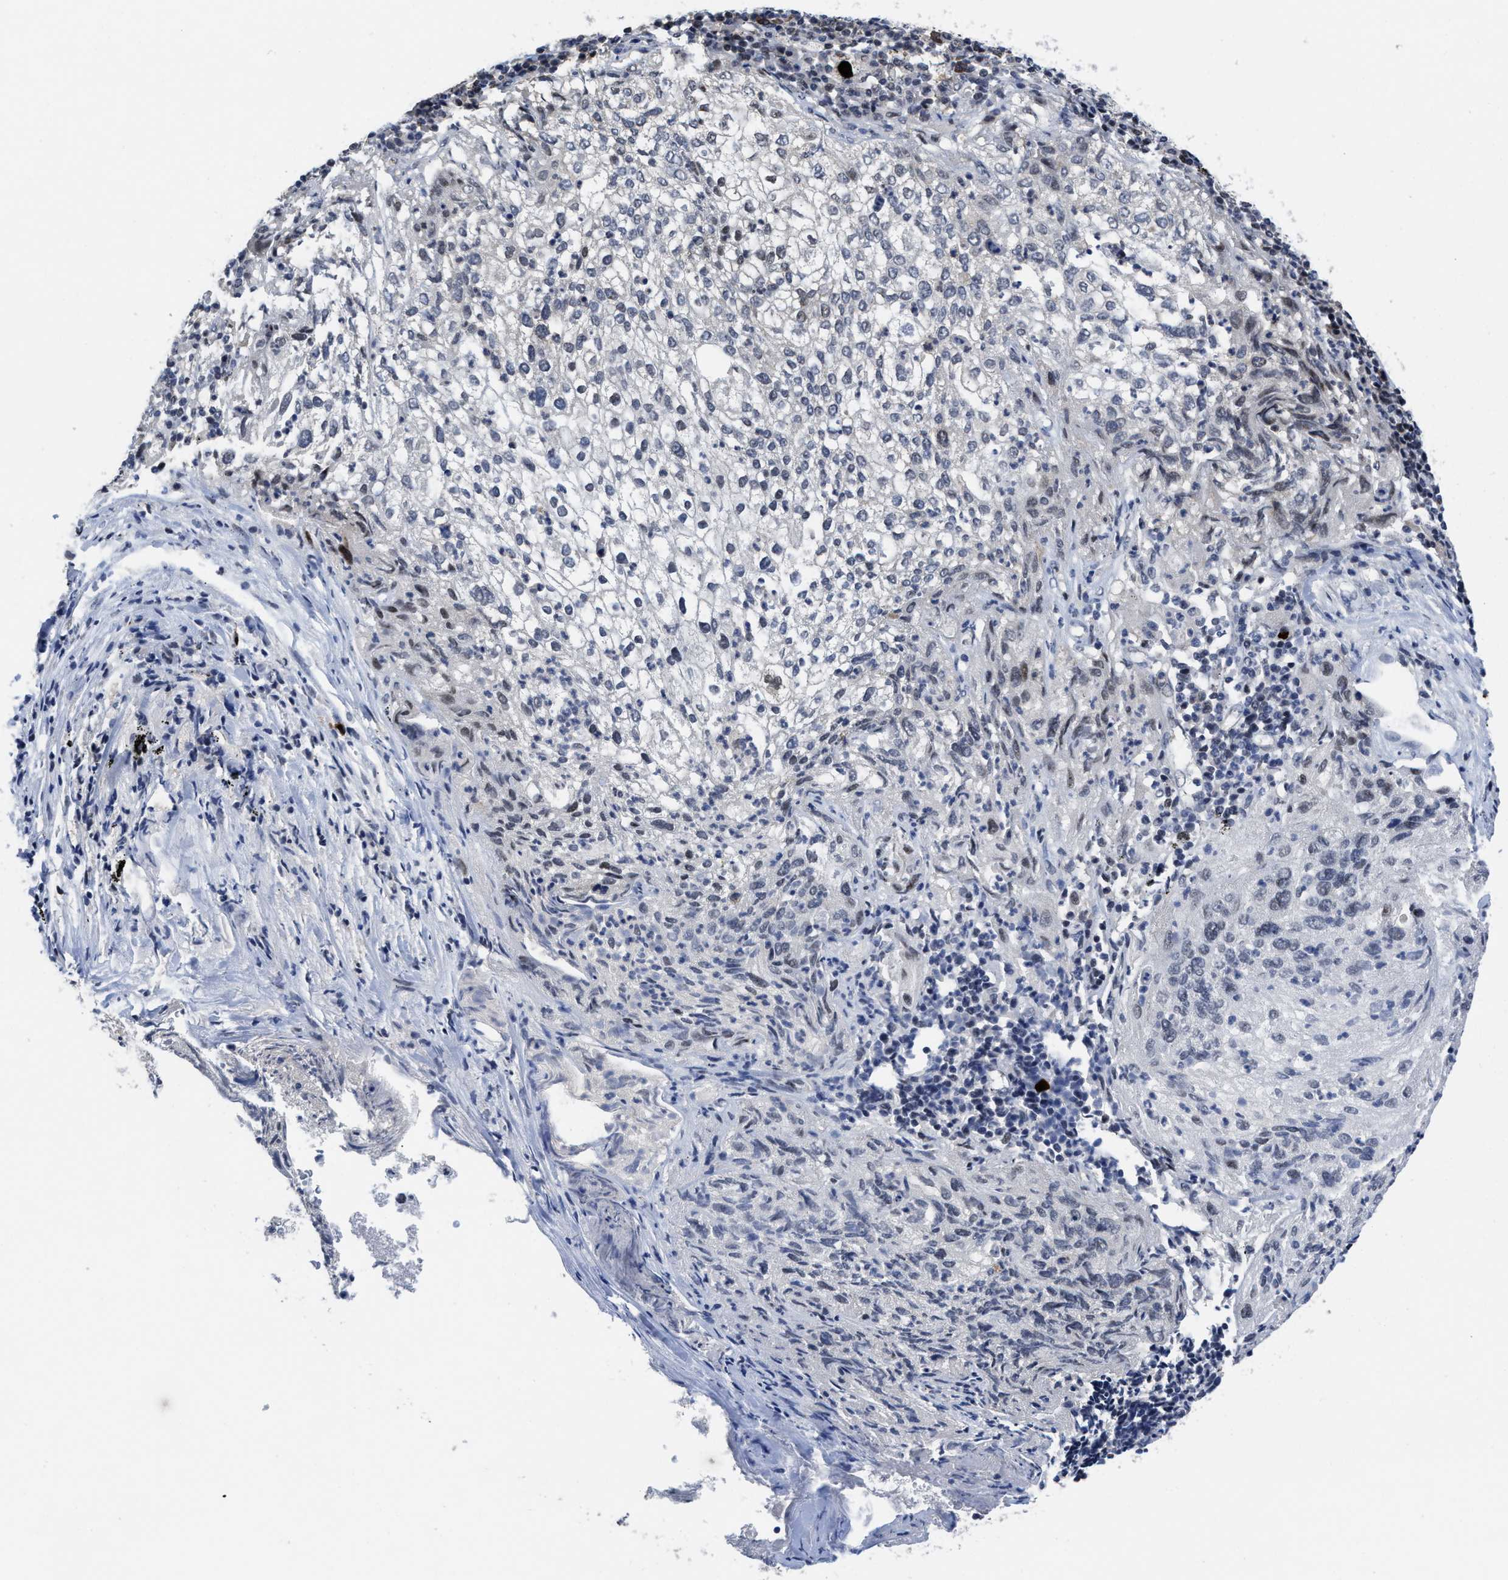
{"staining": {"intensity": "weak", "quantity": "<25%", "location": "nuclear"}, "tissue": "lung cancer", "cell_type": "Tumor cells", "image_type": "cancer", "snomed": [{"axis": "morphology", "description": "Inflammation, NOS"}, {"axis": "morphology", "description": "Squamous cell carcinoma, NOS"}, {"axis": "topography", "description": "Lymph node"}, {"axis": "topography", "description": "Soft tissue"}, {"axis": "topography", "description": "Lung"}], "caption": "The IHC photomicrograph has no significant positivity in tumor cells of lung cancer (squamous cell carcinoma) tissue.", "gene": "HIF1A", "patient": {"sex": "male", "age": 66}}